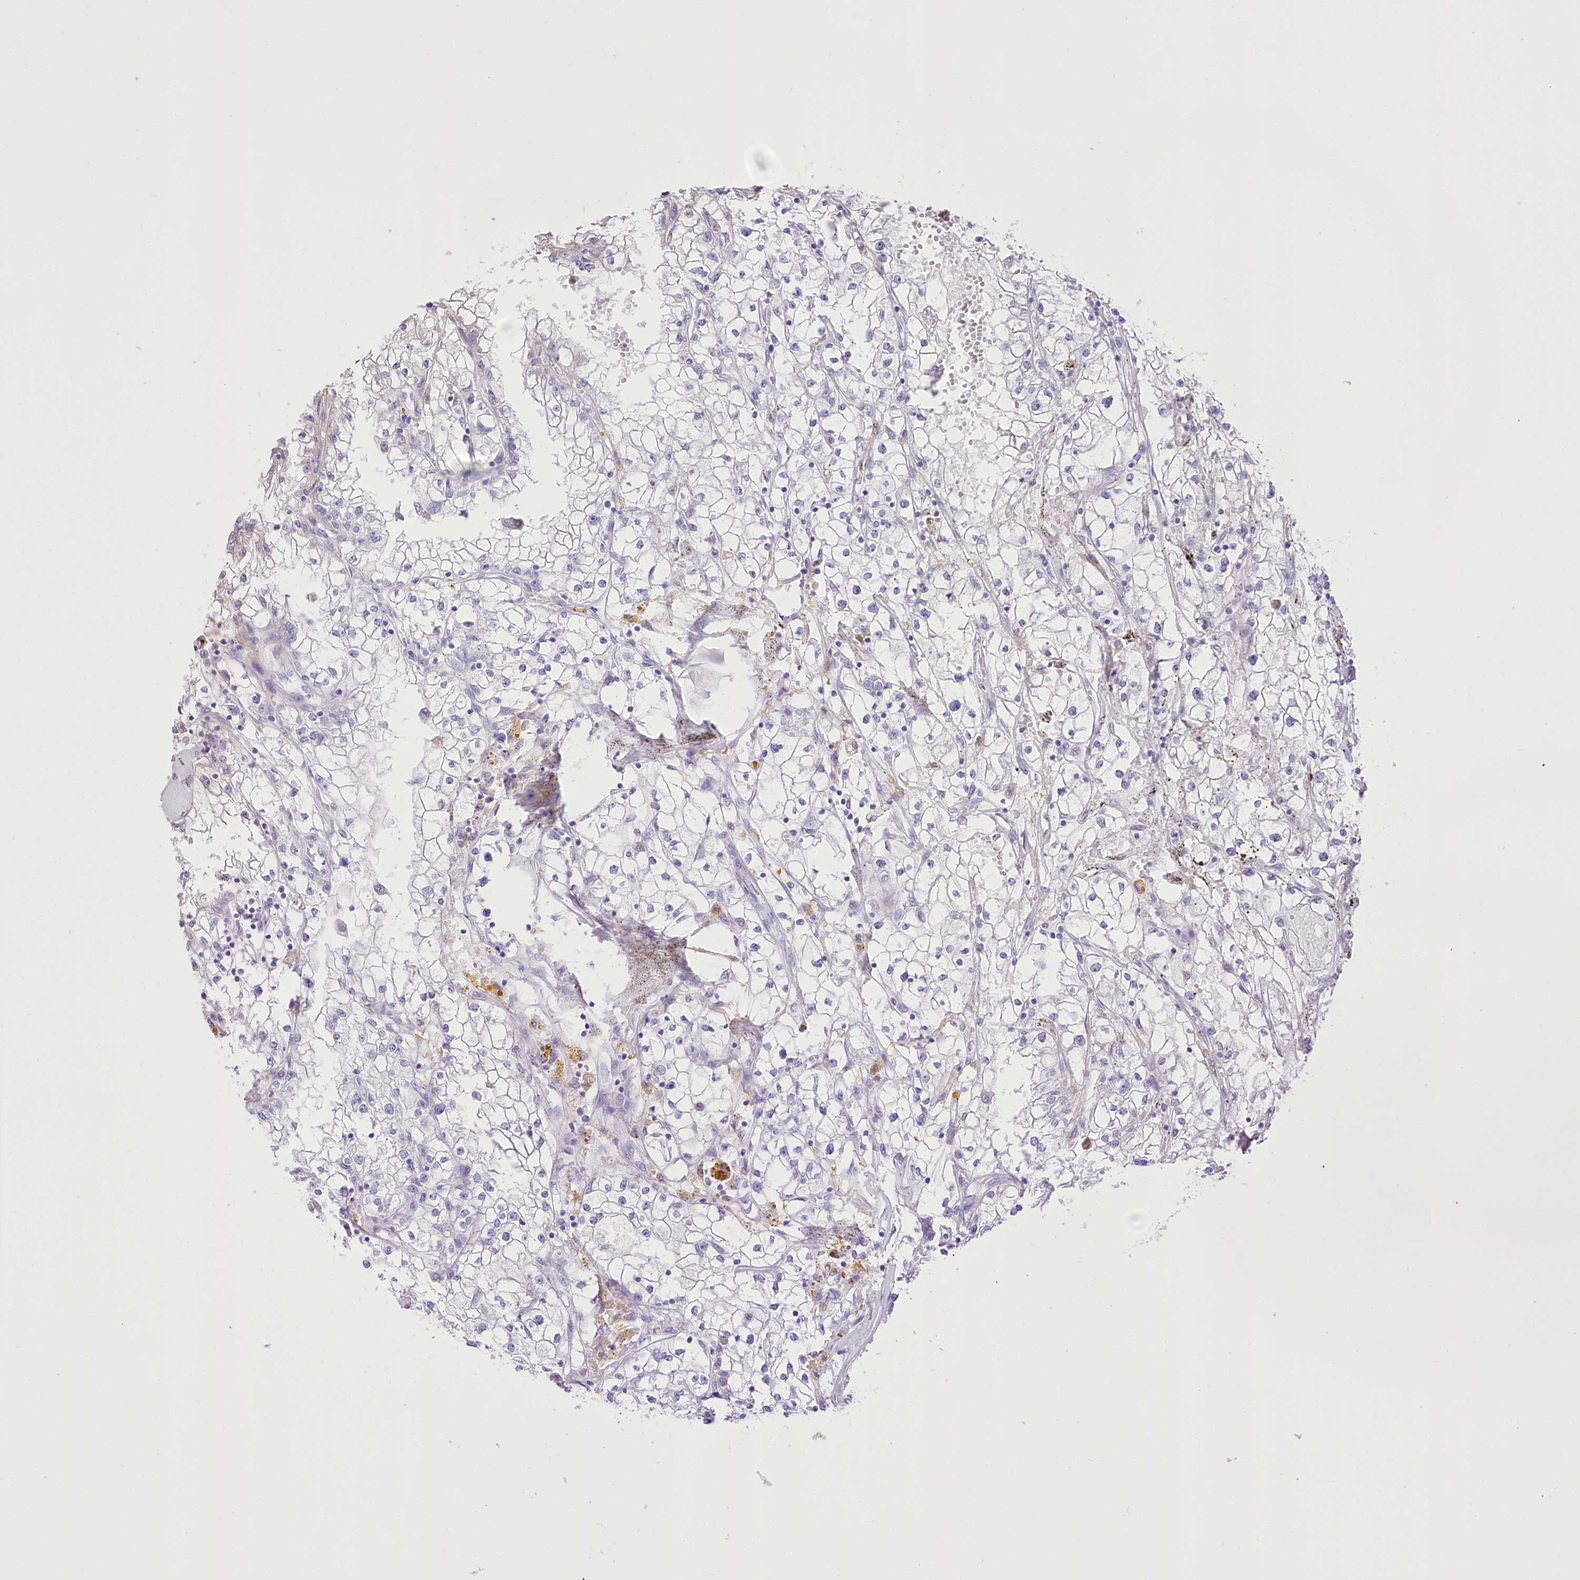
{"staining": {"intensity": "weak", "quantity": "<25%", "location": "cytoplasmic/membranous"}, "tissue": "renal cancer", "cell_type": "Tumor cells", "image_type": "cancer", "snomed": [{"axis": "morphology", "description": "Adenocarcinoma, NOS"}, {"axis": "topography", "description": "Kidney"}], "caption": "There is no significant staining in tumor cells of adenocarcinoma (renal).", "gene": "RNF24", "patient": {"sex": "male", "age": 56}}